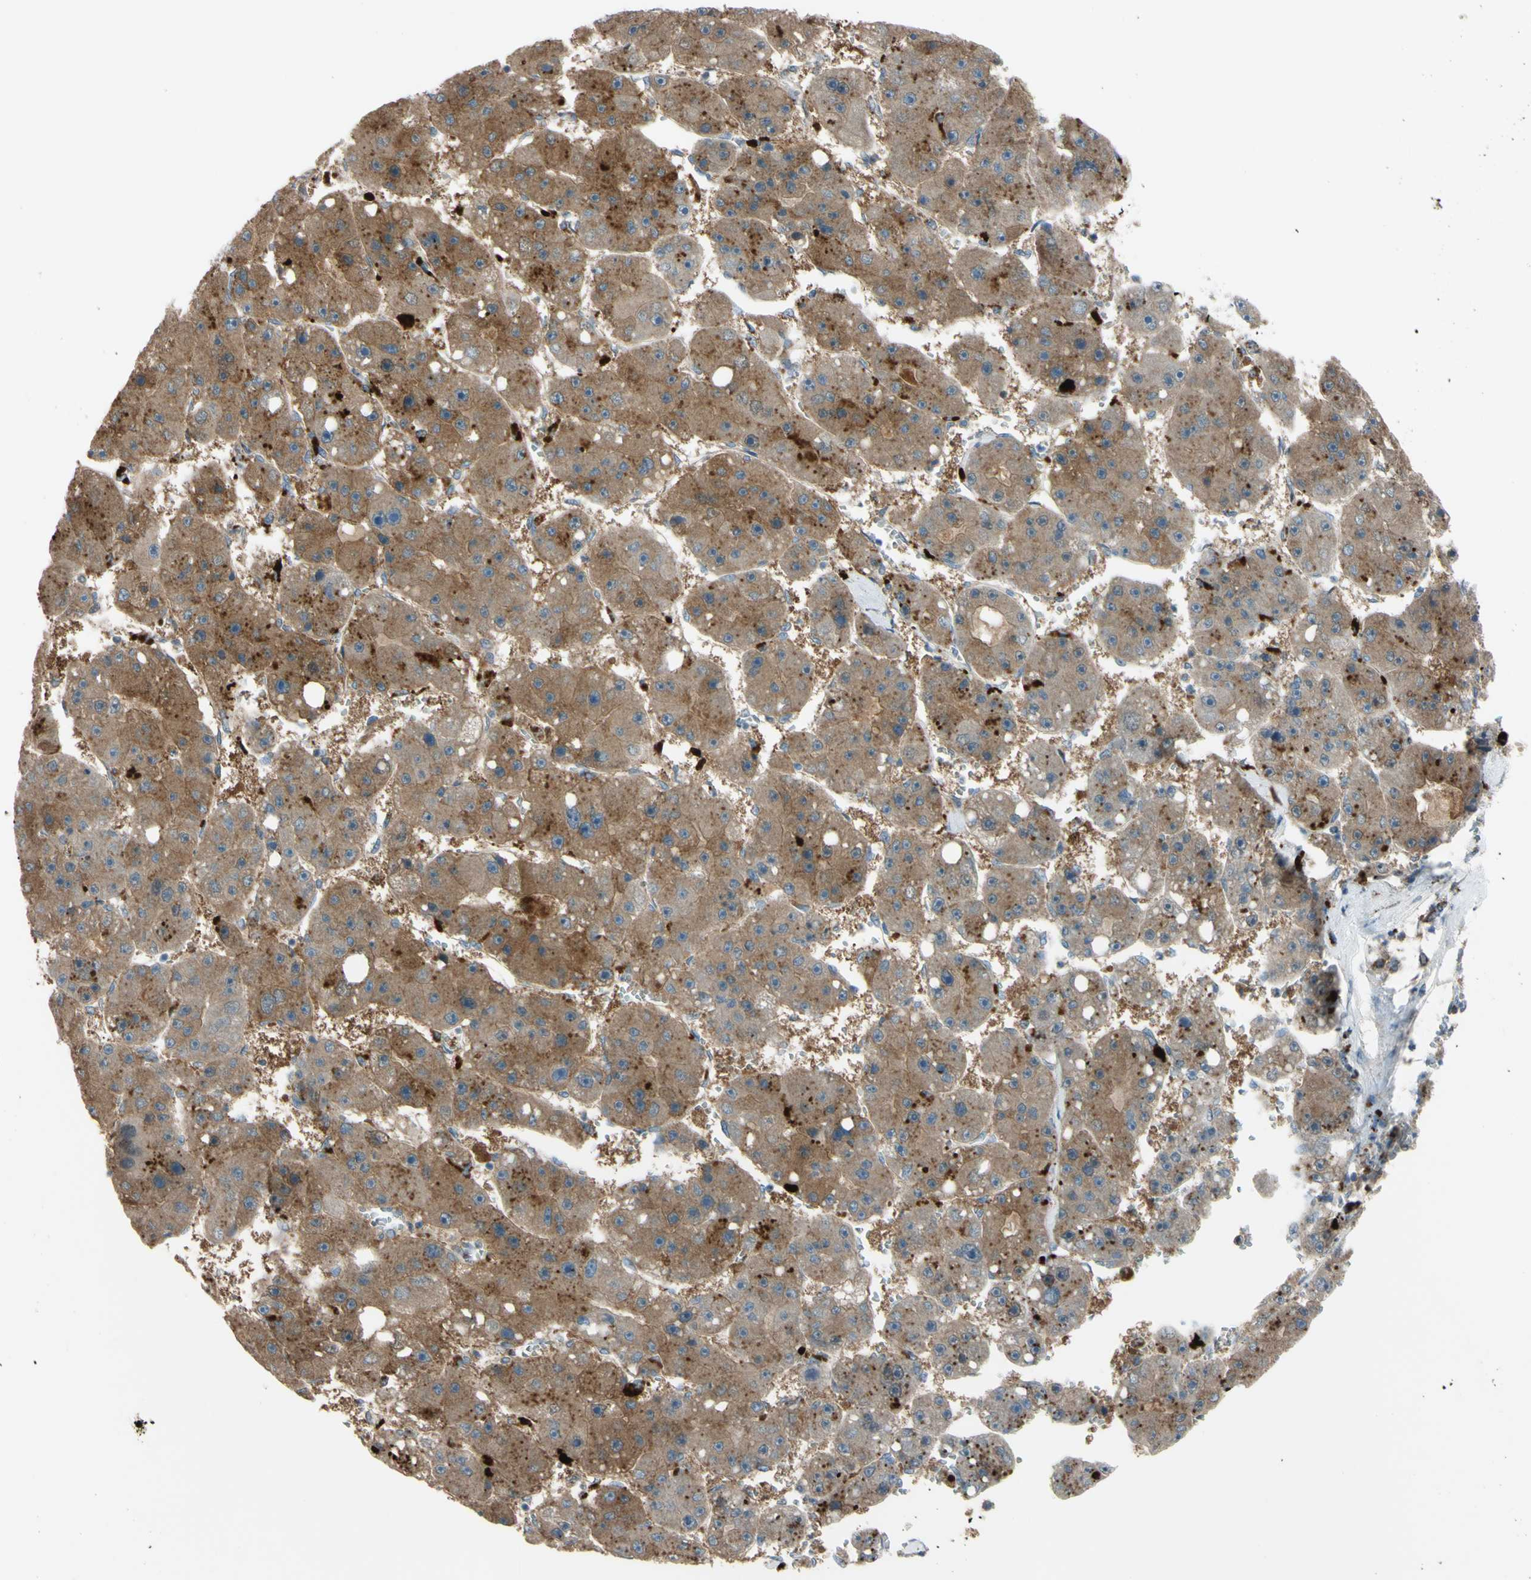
{"staining": {"intensity": "moderate", "quantity": ">75%", "location": "cytoplasmic/membranous"}, "tissue": "liver cancer", "cell_type": "Tumor cells", "image_type": "cancer", "snomed": [{"axis": "morphology", "description": "Carcinoma, Hepatocellular, NOS"}, {"axis": "topography", "description": "Liver"}], "caption": "Protein expression by immunohistochemistry displays moderate cytoplasmic/membranous expression in about >75% of tumor cells in liver cancer (hepatocellular carcinoma). (IHC, brightfield microscopy, high magnification).", "gene": "AFP", "patient": {"sex": "female", "age": 61}}